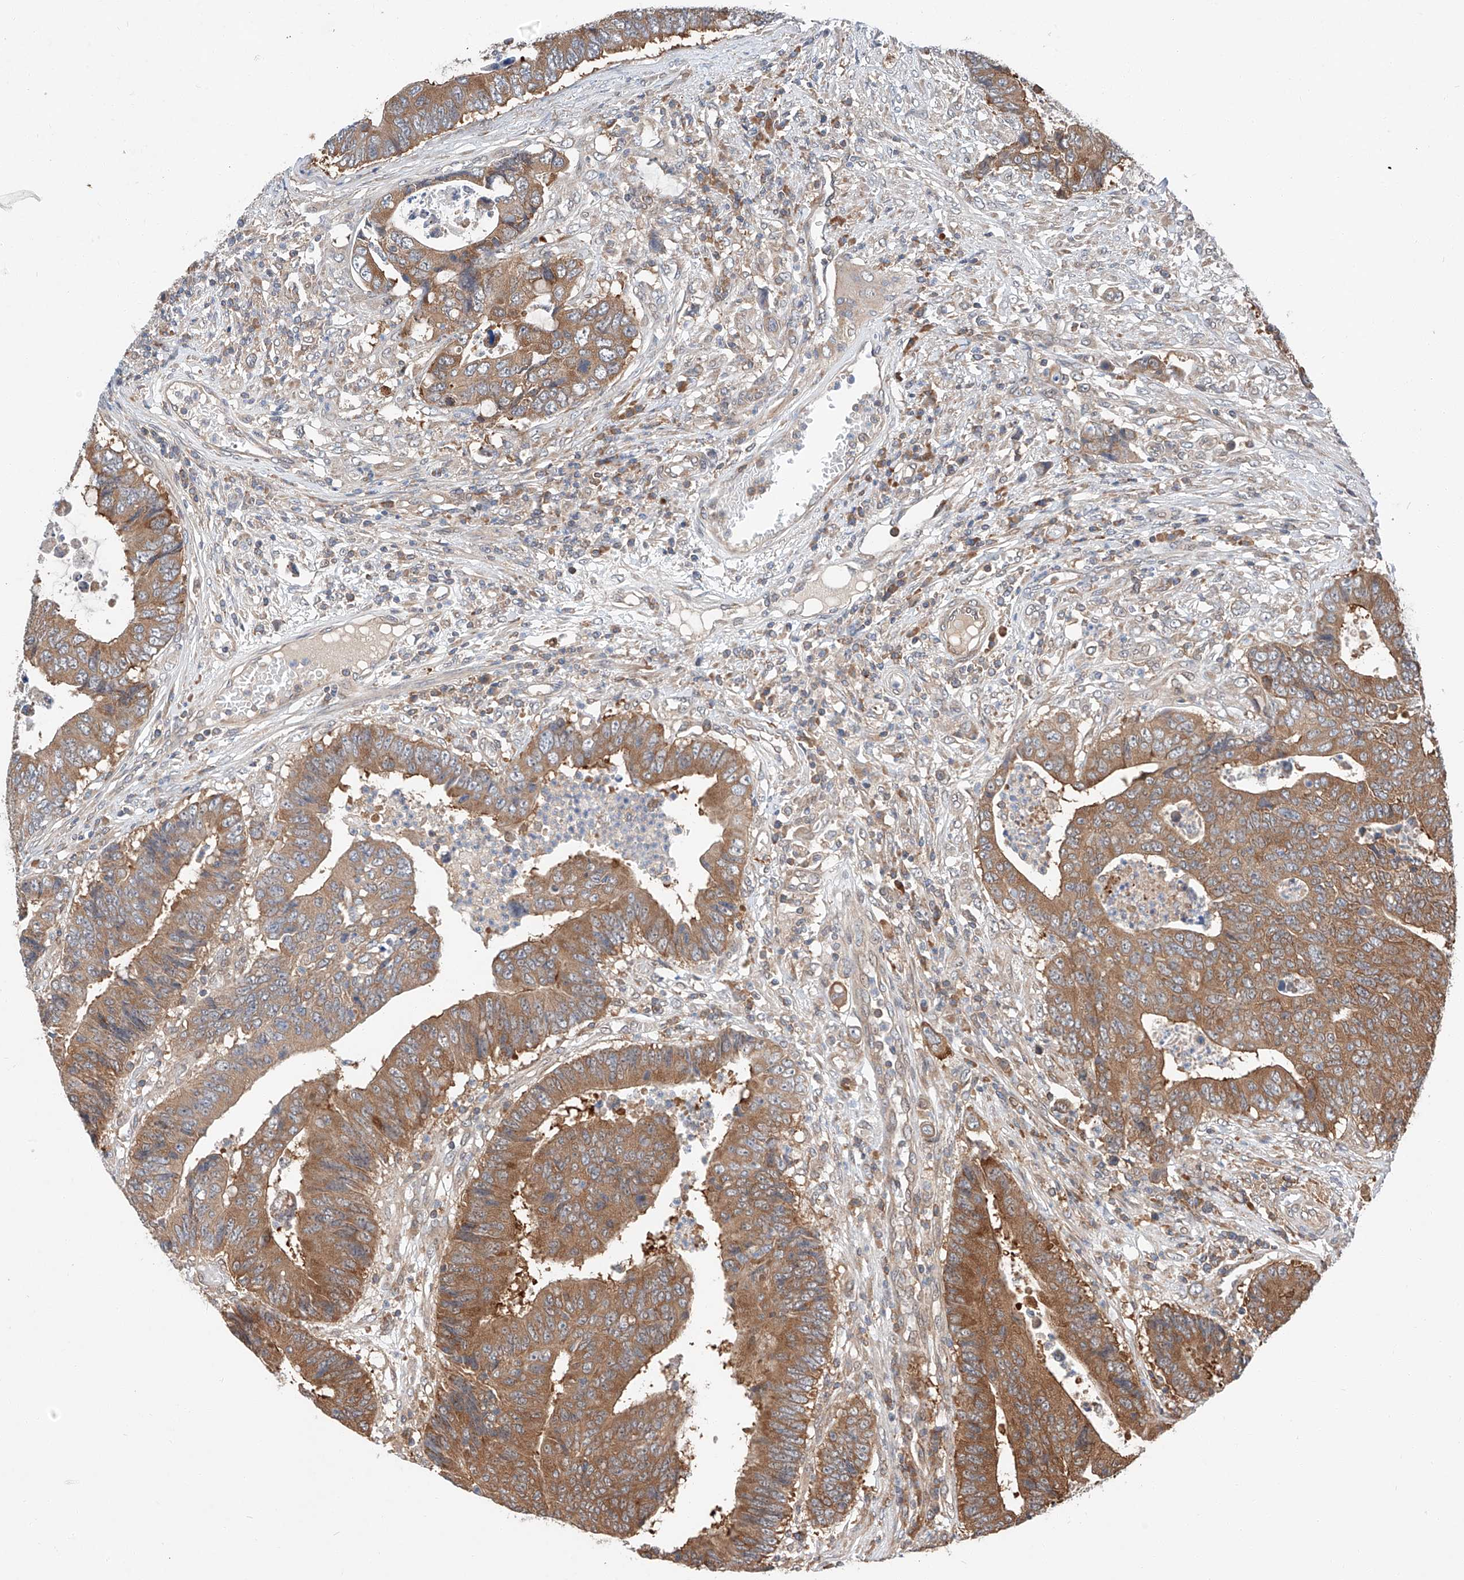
{"staining": {"intensity": "moderate", "quantity": ">75%", "location": "cytoplasmic/membranous"}, "tissue": "colorectal cancer", "cell_type": "Tumor cells", "image_type": "cancer", "snomed": [{"axis": "morphology", "description": "Adenocarcinoma, NOS"}, {"axis": "topography", "description": "Rectum"}], "caption": "A medium amount of moderate cytoplasmic/membranous staining is identified in about >75% of tumor cells in adenocarcinoma (colorectal) tissue.", "gene": "RUSC1", "patient": {"sex": "male", "age": 84}}